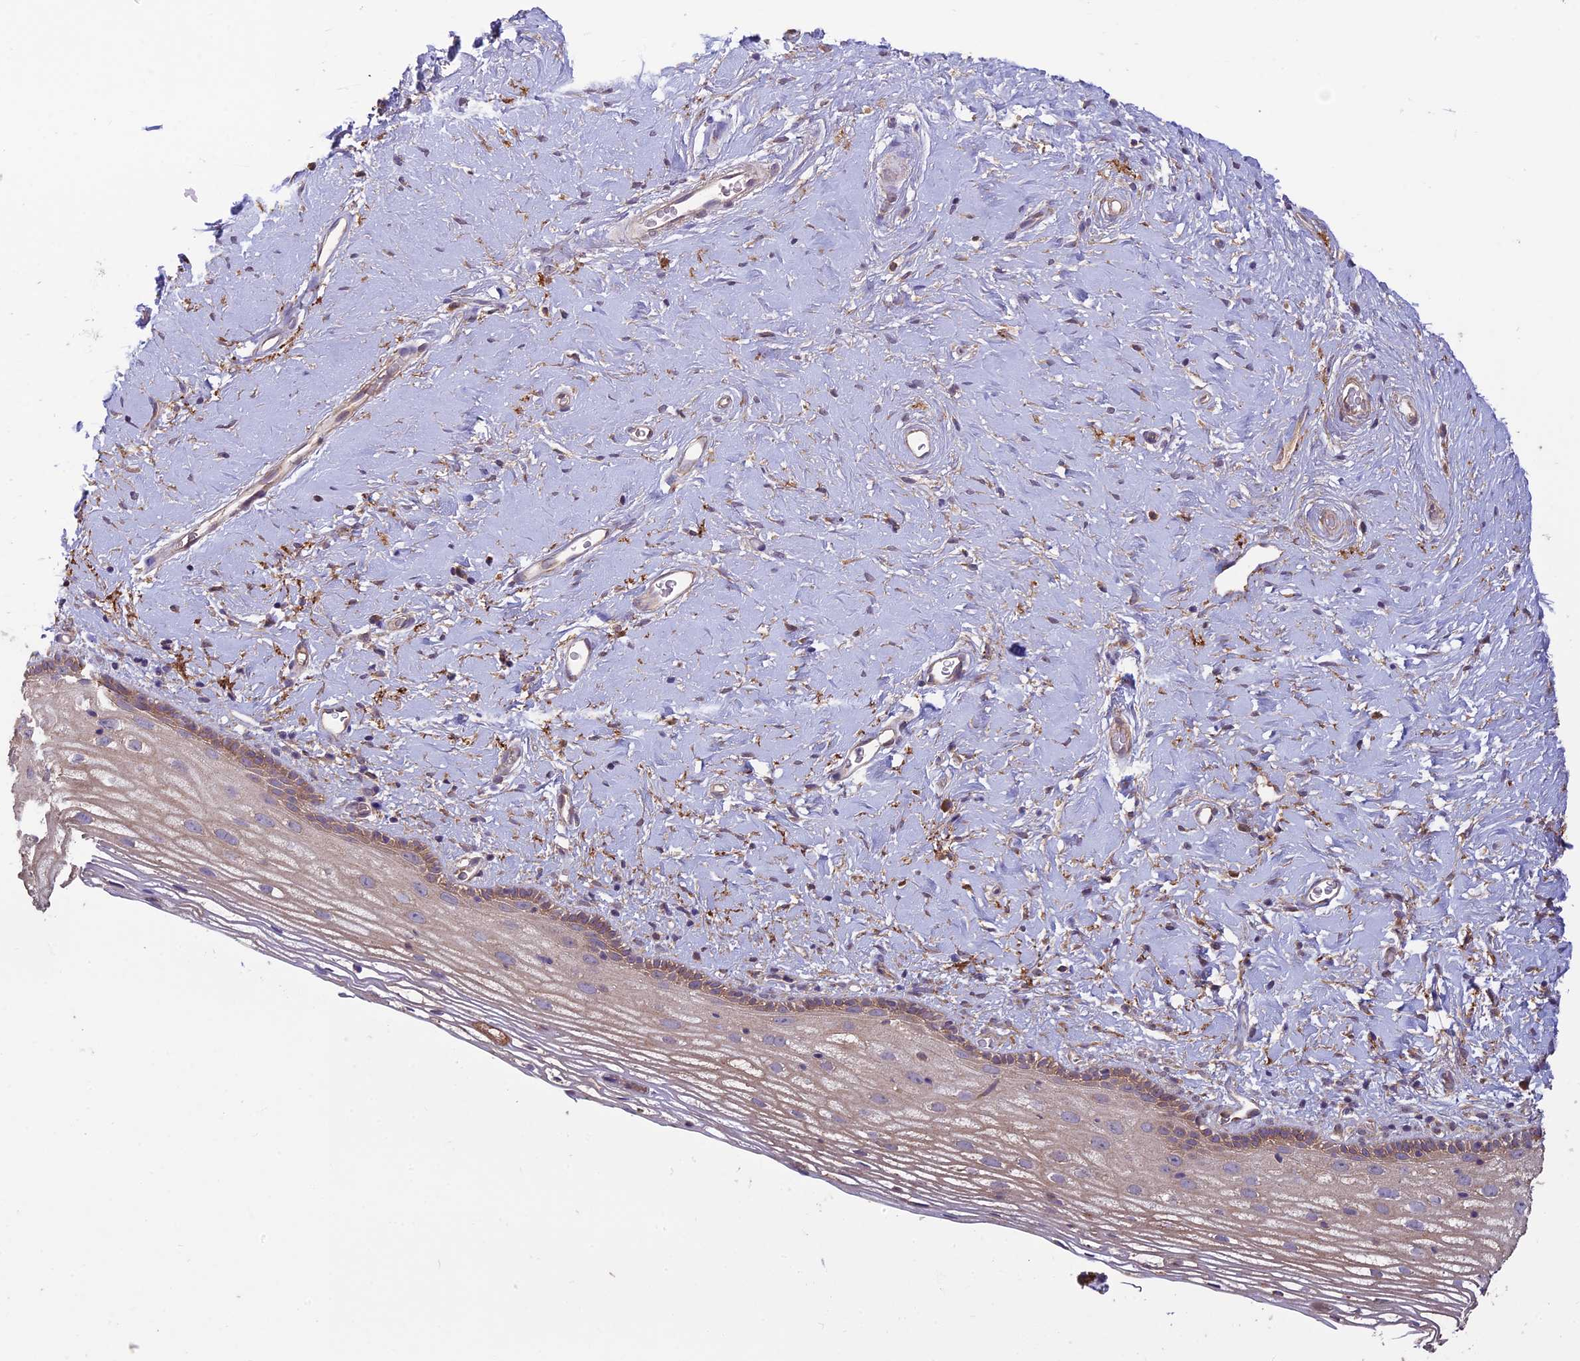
{"staining": {"intensity": "moderate", "quantity": "25%-75%", "location": "cytoplasmic/membranous"}, "tissue": "vagina", "cell_type": "Squamous epithelial cells", "image_type": "normal", "snomed": [{"axis": "morphology", "description": "Normal tissue, NOS"}, {"axis": "morphology", "description": "Adenocarcinoma, NOS"}, {"axis": "topography", "description": "Rectum"}, {"axis": "topography", "description": "Vagina"}], "caption": "Immunohistochemistry of unremarkable vagina demonstrates medium levels of moderate cytoplasmic/membranous expression in approximately 25%-75% of squamous epithelial cells. (DAB (3,3'-diaminobenzidine) IHC, brown staining for protein, blue staining for nuclei).", "gene": "MRNIP", "patient": {"sex": "female", "age": 71}}